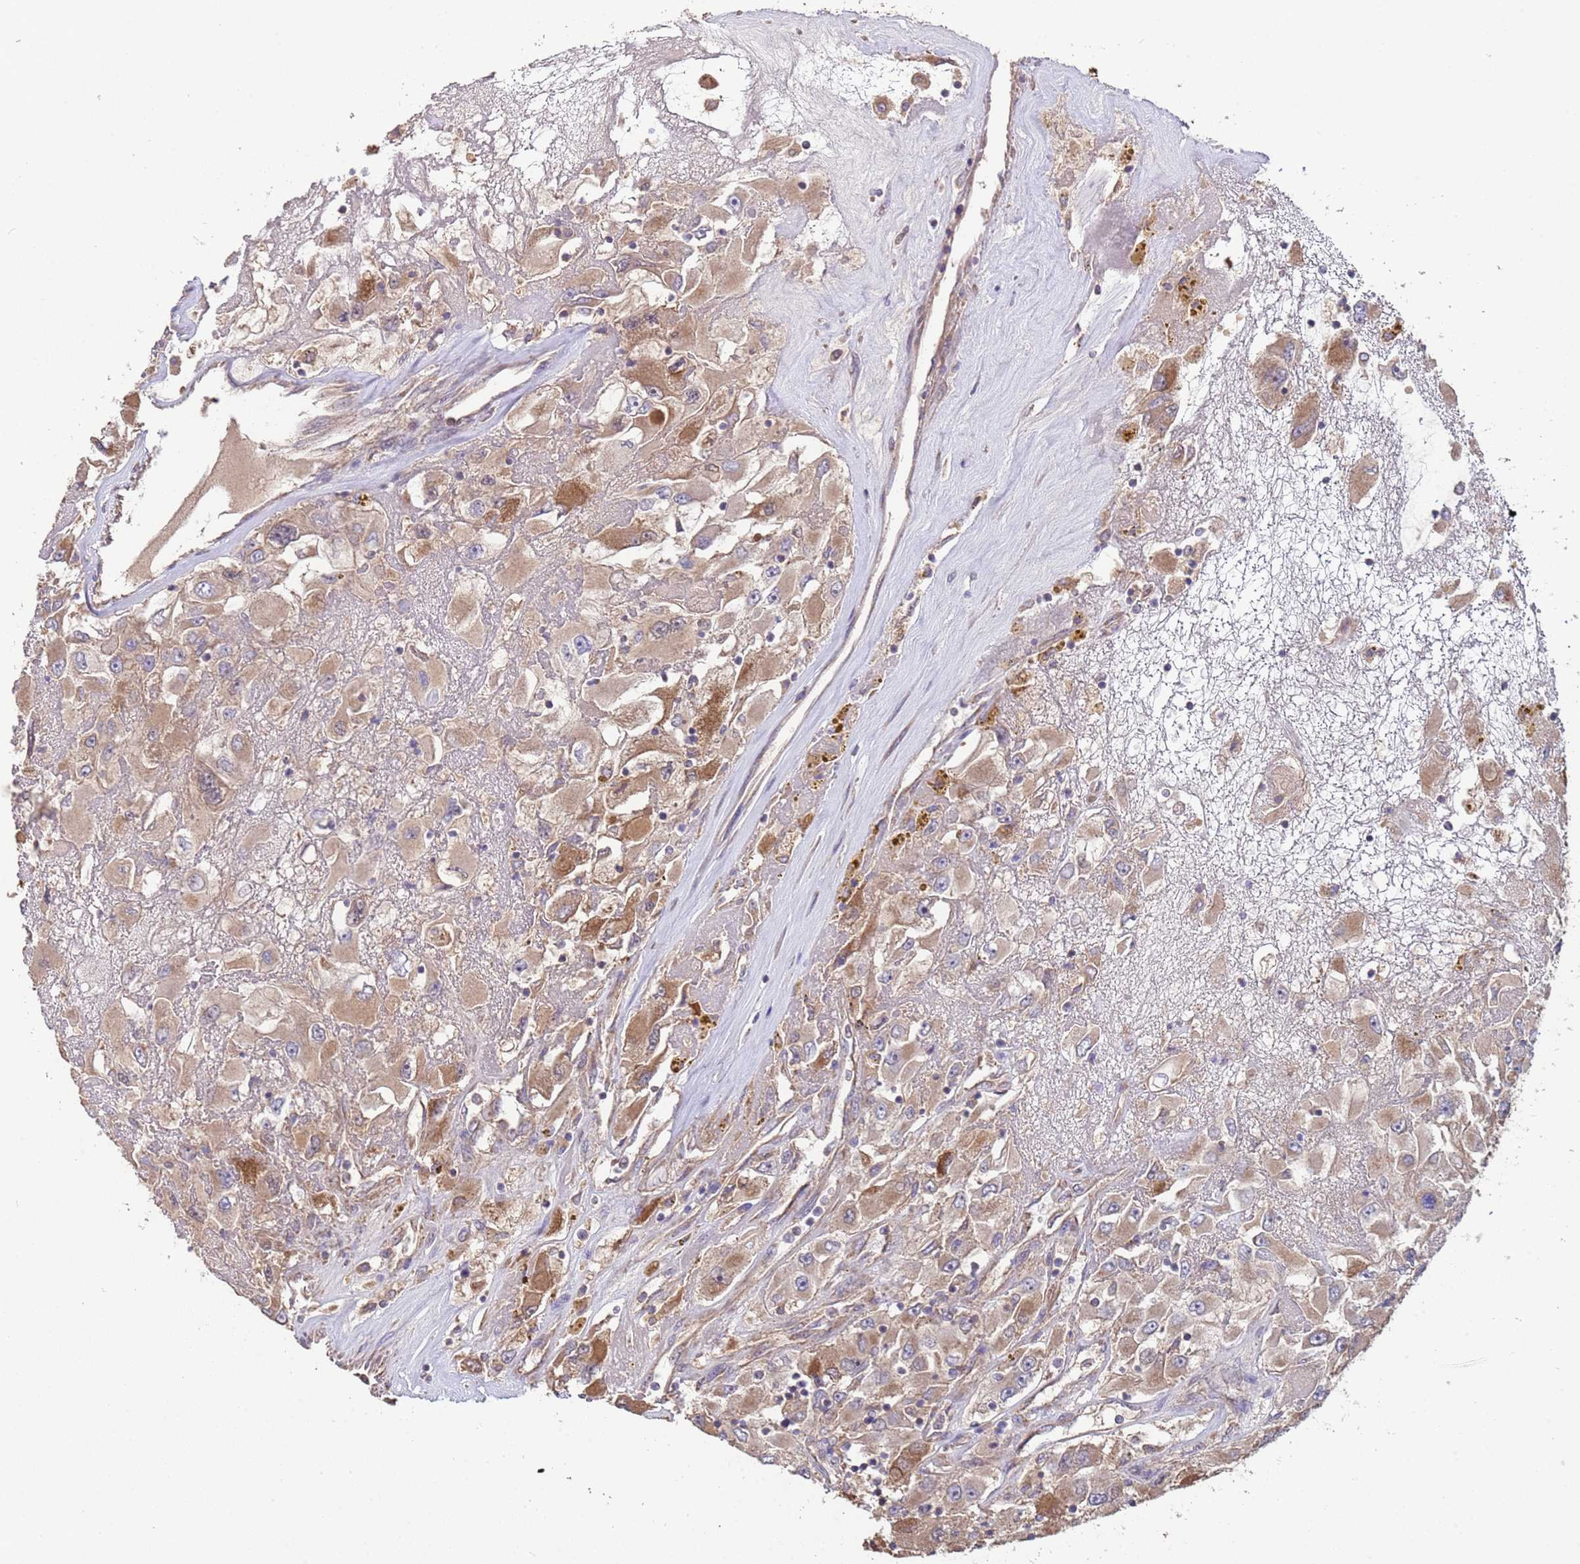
{"staining": {"intensity": "moderate", "quantity": ">75%", "location": "cytoplasmic/membranous"}, "tissue": "renal cancer", "cell_type": "Tumor cells", "image_type": "cancer", "snomed": [{"axis": "morphology", "description": "Adenocarcinoma, NOS"}, {"axis": "topography", "description": "Kidney"}], "caption": "Protein positivity by immunohistochemistry (IHC) displays moderate cytoplasmic/membranous staining in about >75% of tumor cells in renal cancer (adenocarcinoma).", "gene": "EEF1AKMT1", "patient": {"sex": "female", "age": 52}}